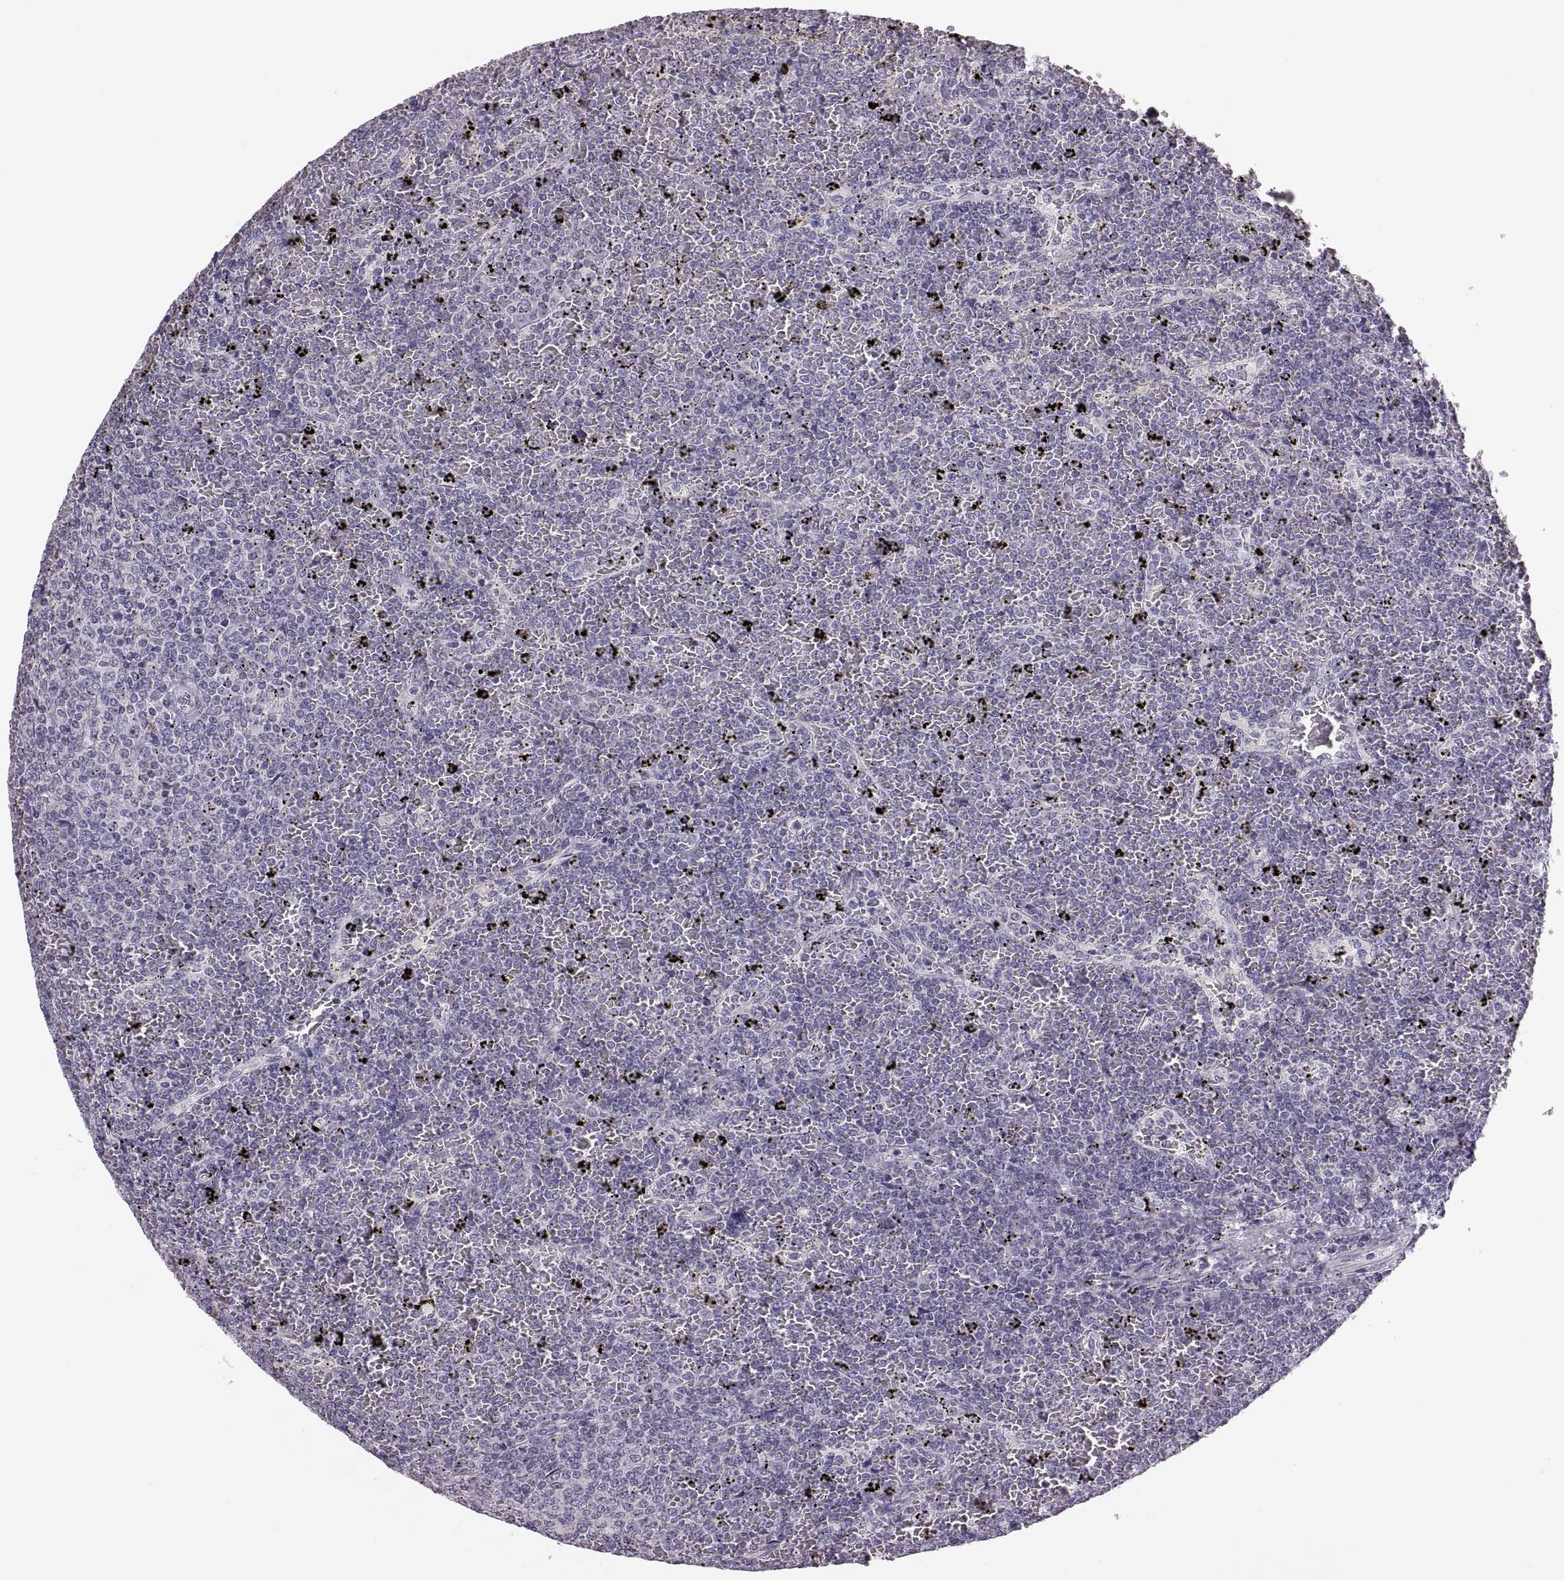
{"staining": {"intensity": "negative", "quantity": "none", "location": "none"}, "tissue": "lymphoma", "cell_type": "Tumor cells", "image_type": "cancer", "snomed": [{"axis": "morphology", "description": "Malignant lymphoma, non-Hodgkin's type, Low grade"}, {"axis": "topography", "description": "Spleen"}], "caption": "There is no significant staining in tumor cells of lymphoma.", "gene": "ADH6", "patient": {"sex": "female", "age": 77}}